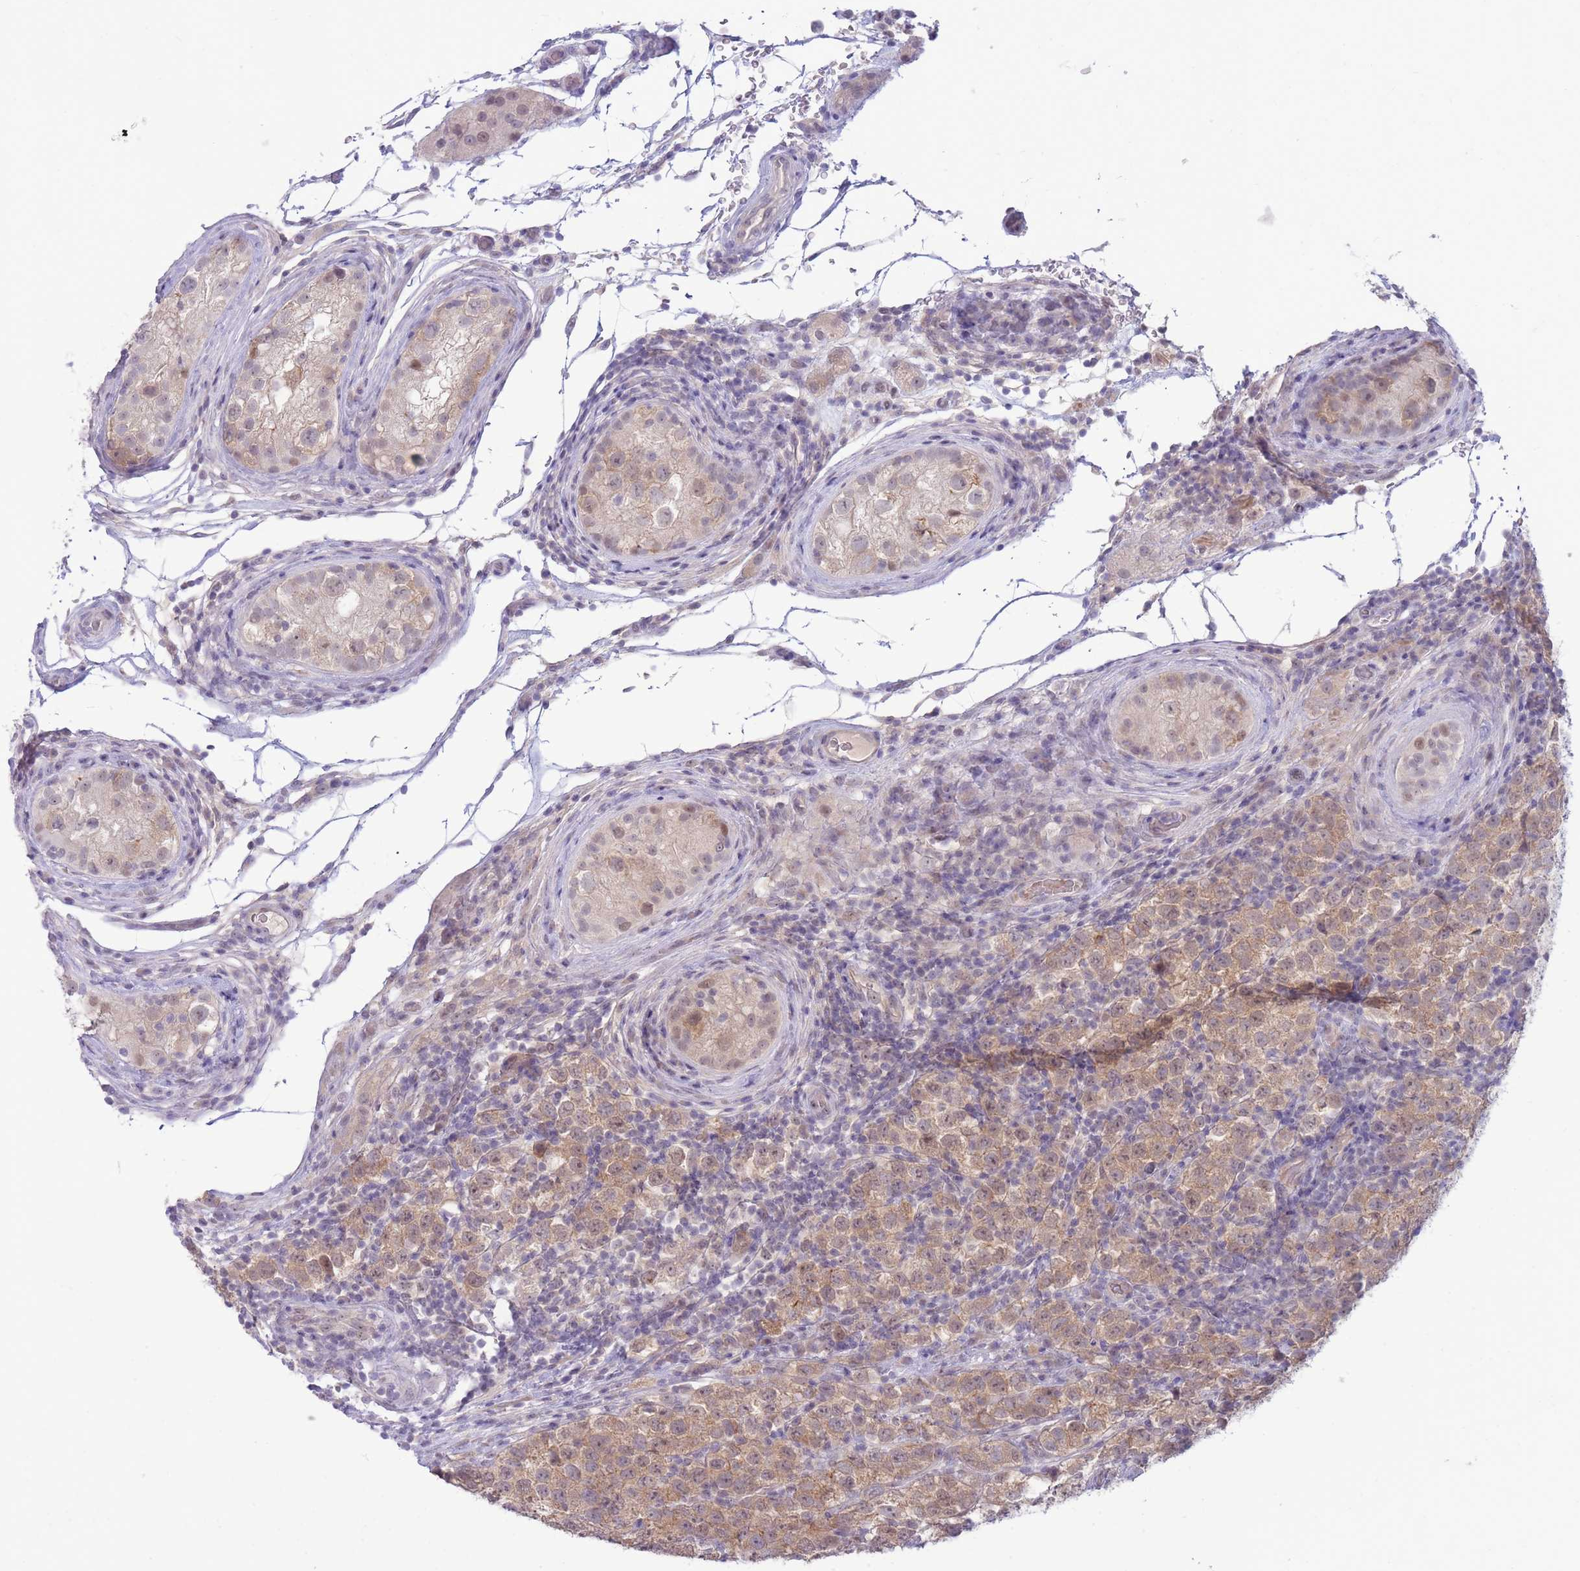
{"staining": {"intensity": "weak", "quantity": ">75%", "location": "cytoplasmic/membranous"}, "tissue": "testis cancer", "cell_type": "Tumor cells", "image_type": "cancer", "snomed": [{"axis": "morphology", "description": "Seminoma, NOS"}, {"axis": "topography", "description": "Testis"}], "caption": "Seminoma (testis) stained with a brown dye reveals weak cytoplasmic/membranous positive staining in approximately >75% of tumor cells.", "gene": "FBXO46", "patient": {"sex": "male", "age": 34}}